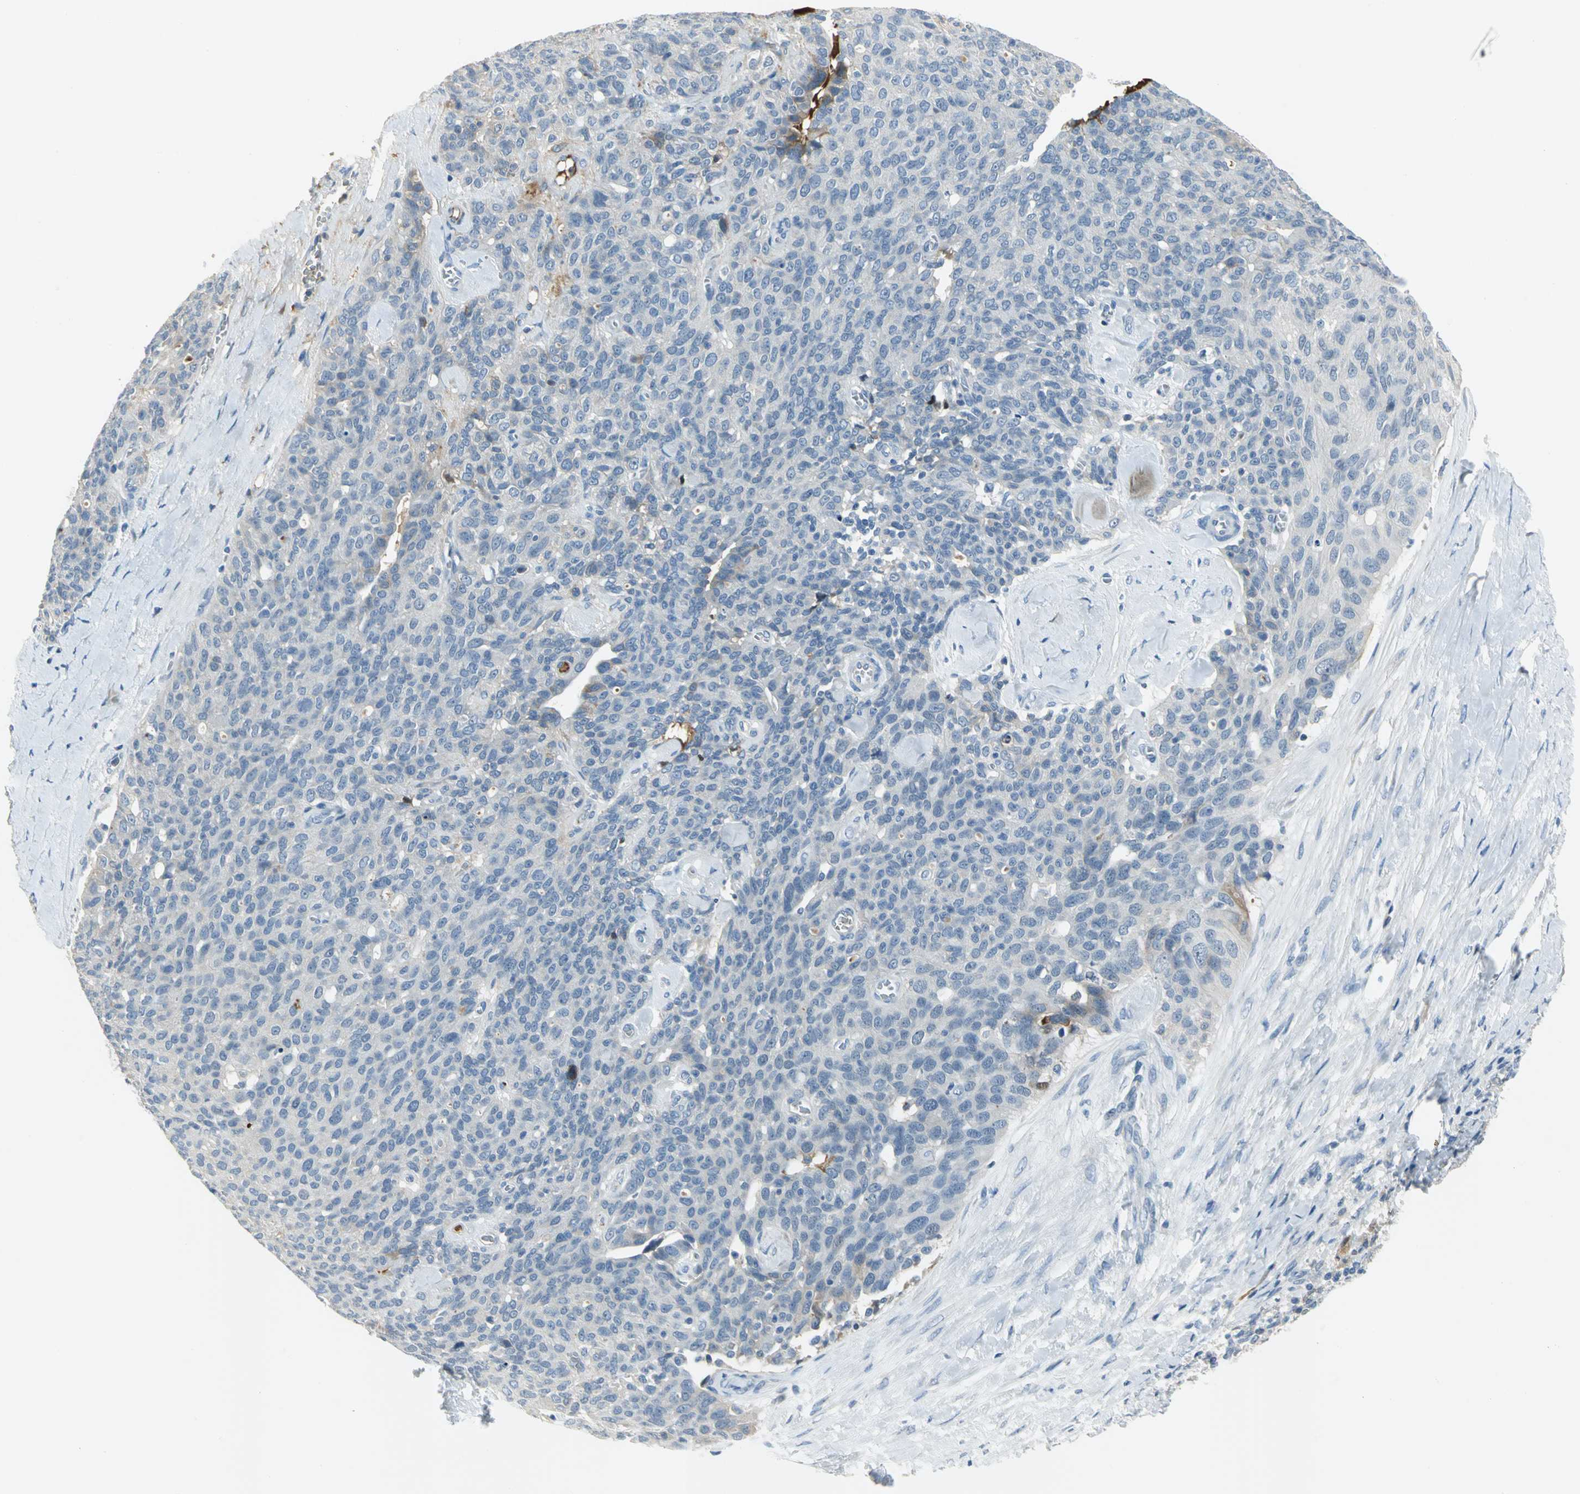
{"staining": {"intensity": "negative", "quantity": "none", "location": "none"}, "tissue": "ovarian cancer", "cell_type": "Tumor cells", "image_type": "cancer", "snomed": [{"axis": "morphology", "description": "Carcinoma, endometroid"}, {"axis": "topography", "description": "Ovary"}], "caption": "Protein analysis of endometroid carcinoma (ovarian) exhibits no significant staining in tumor cells.", "gene": "ZIC1", "patient": {"sex": "female", "age": 60}}